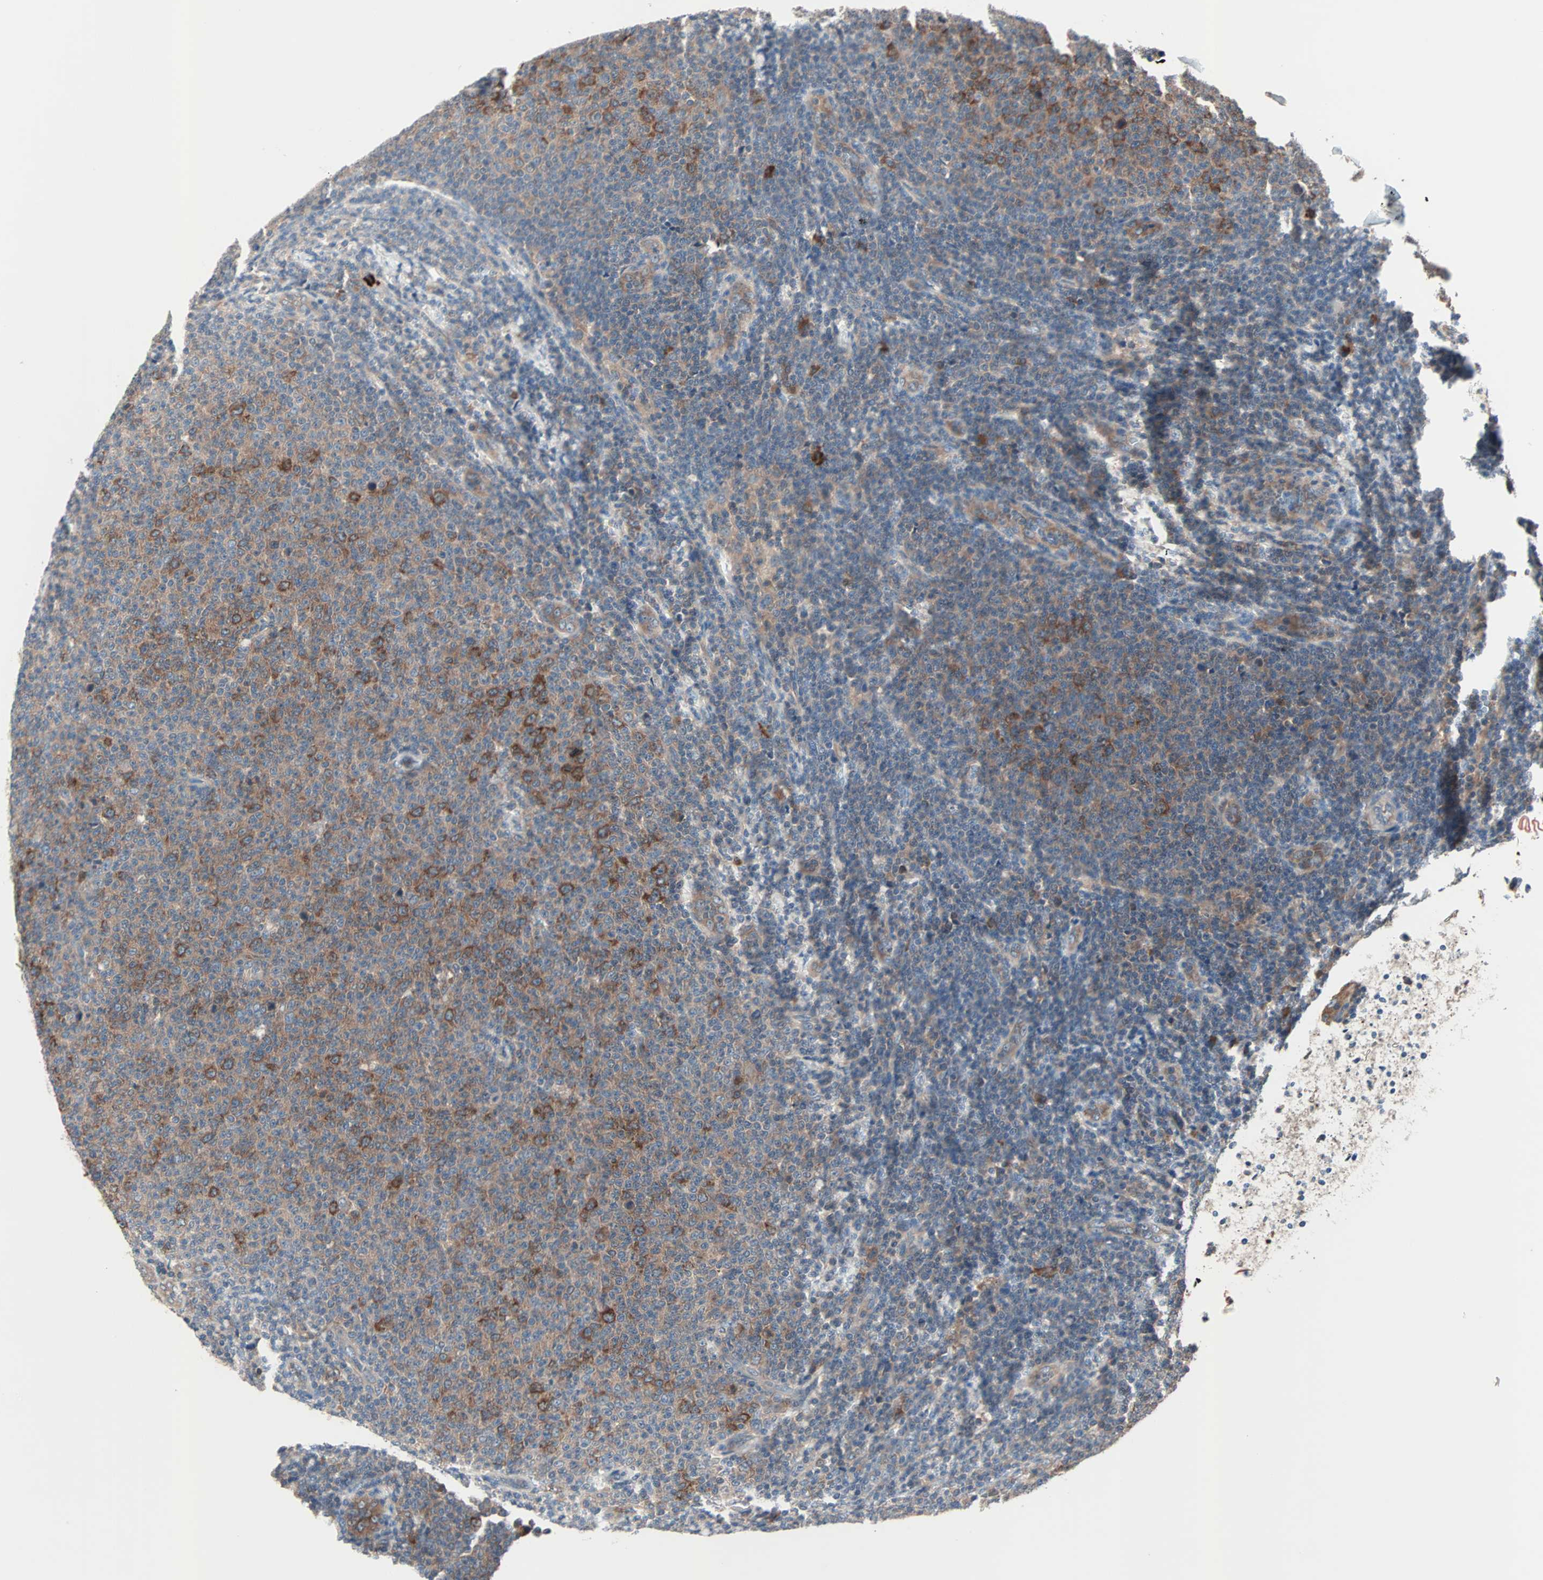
{"staining": {"intensity": "moderate", "quantity": "25%-75%", "location": "cytoplasmic/membranous"}, "tissue": "lymphoma", "cell_type": "Tumor cells", "image_type": "cancer", "snomed": [{"axis": "morphology", "description": "Malignant lymphoma, non-Hodgkin's type, Low grade"}, {"axis": "topography", "description": "Lymph node"}], "caption": "The micrograph demonstrates a brown stain indicating the presence of a protein in the cytoplasmic/membranous of tumor cells in malignant lymphoma, non-Hodgkin's type (low-grade).", "gene": "CAD", "patient": {"sex": "male", "age": 66}}